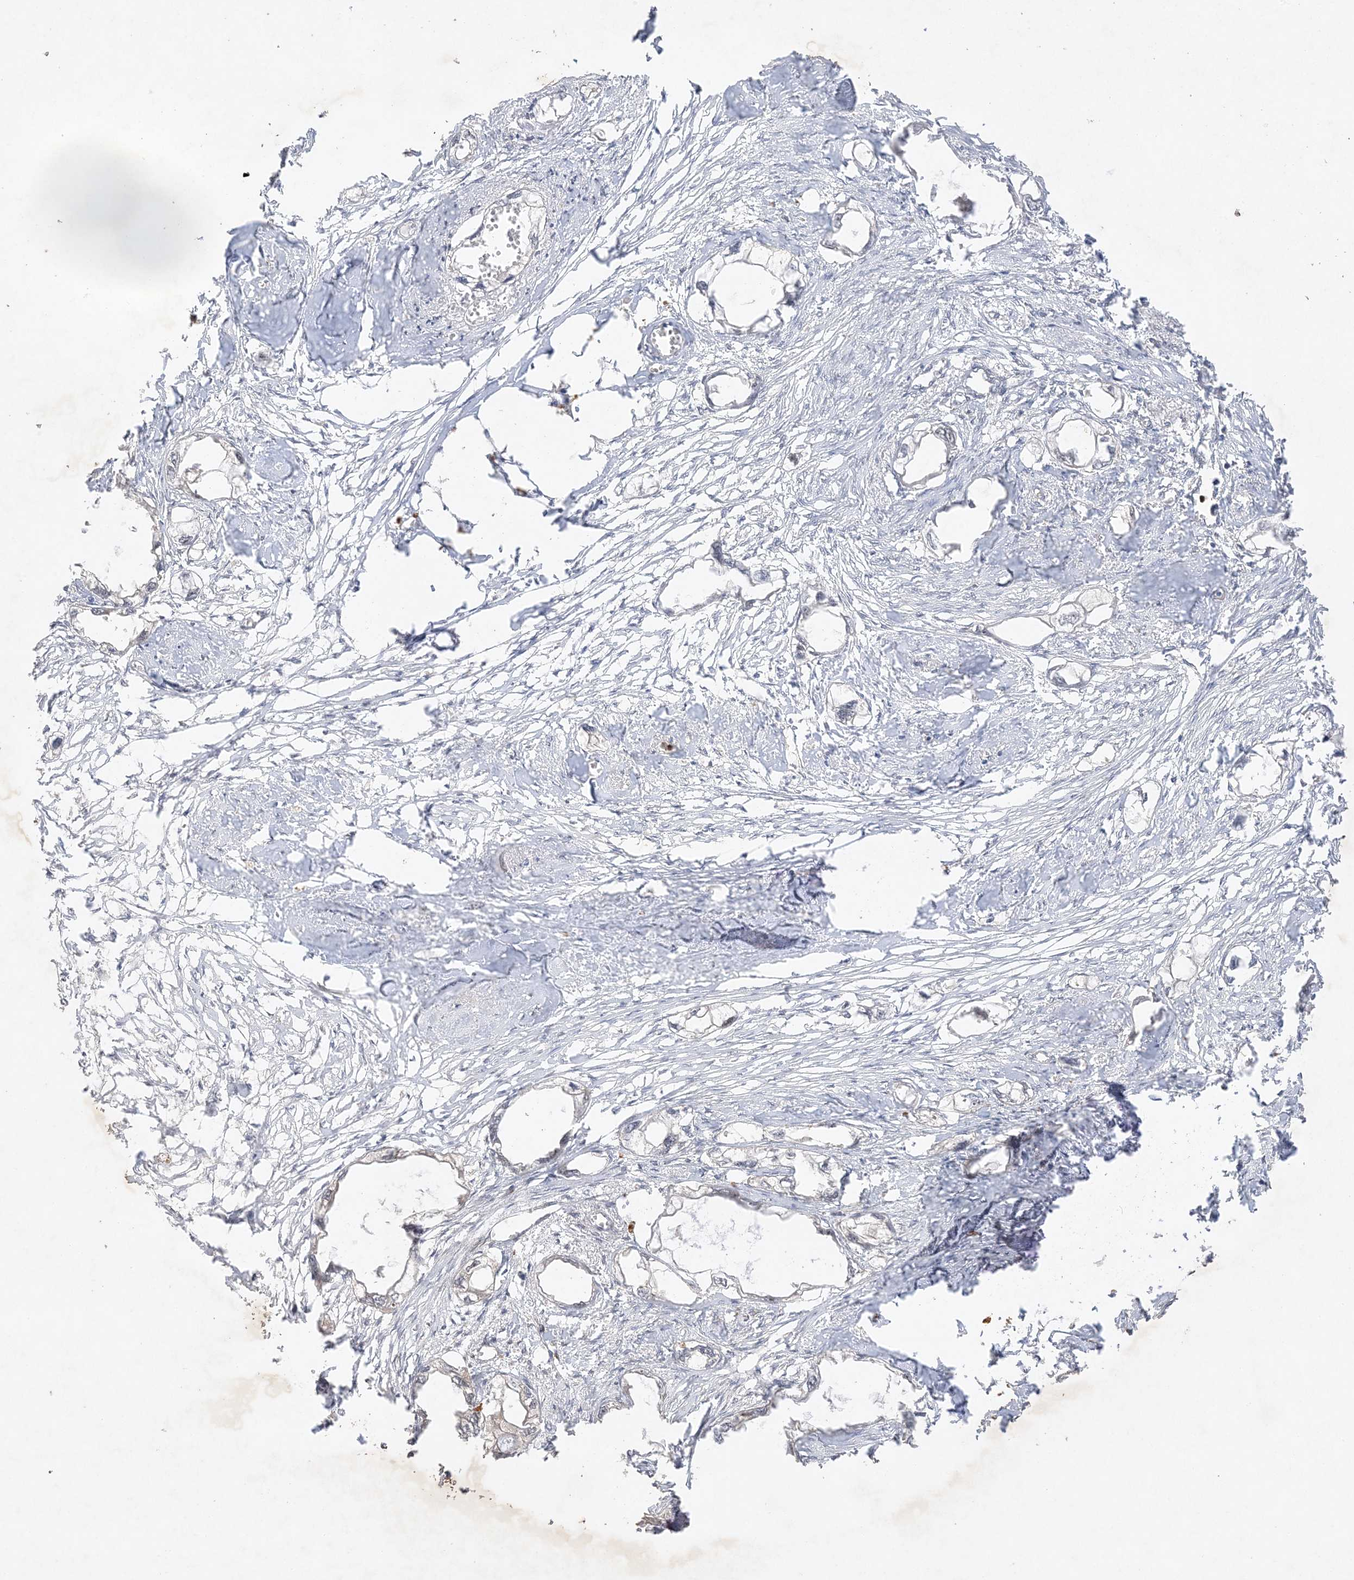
{"staining": {"intensity": "negative", "quantity": "none", "location": "none"}, "tissue": "endometrial cancer", "cell_type": "Tumor cells", "image_type": "cancer", "snomed": [{"axis": "morphology", "description": "Adenocarcinoma, NOS"}, {"axis": "morphology", "description": "Adenocarcinoma, metastatic, NOS"}, {"axis": "topography", "description": "Adipose tissue"}, {"axis": "topography", "description": "Endometrium"}], "caption": "Immunohistochemical staining of human endometrial cancer reveals no significant expression in tumor cells.", "gene": "DDX18", "patient": {"sex": "female", "age": 67}}